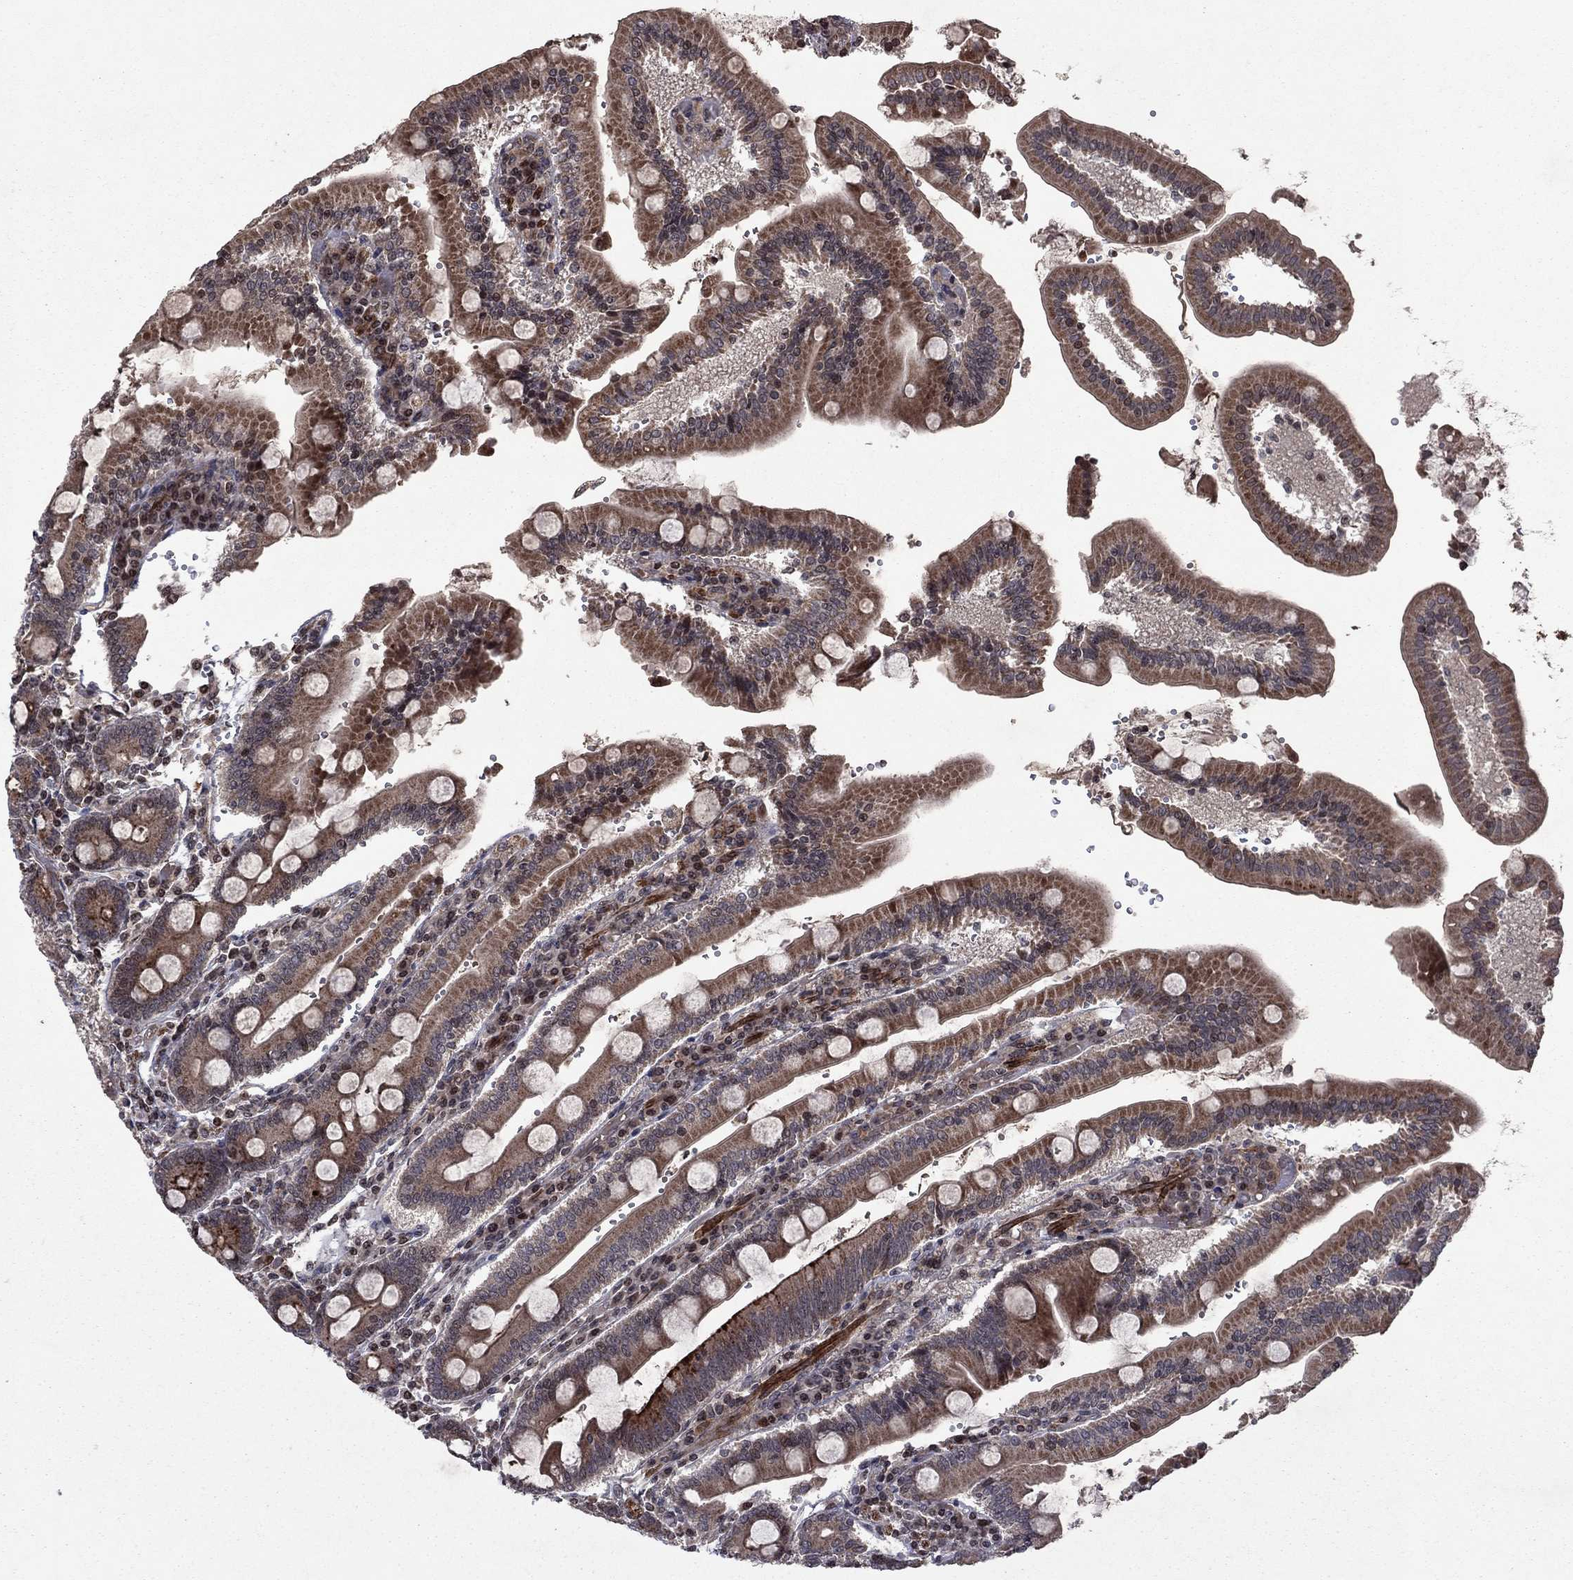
{"staining": {"intensity": "strong", "quantity": "25%-75%", "location": "cytoplasmic/membranous"}, "tissue": "duodenum", "cell_type": "Glandular cells", "image_type": "normal", "snomed": [{"axis": "morphology", "description": "Normal tissue, NOS"}, {"axis": "topography", "description": "Duodenum"}], "caption": "Brown immunohistochemical staining in normal duodenum exhibits strong cytoplasmic/membranous staining in about 25%-75% of glandular cells.", "gene": "SORBS1", "patient": {"sex": "female", "age": 62}}